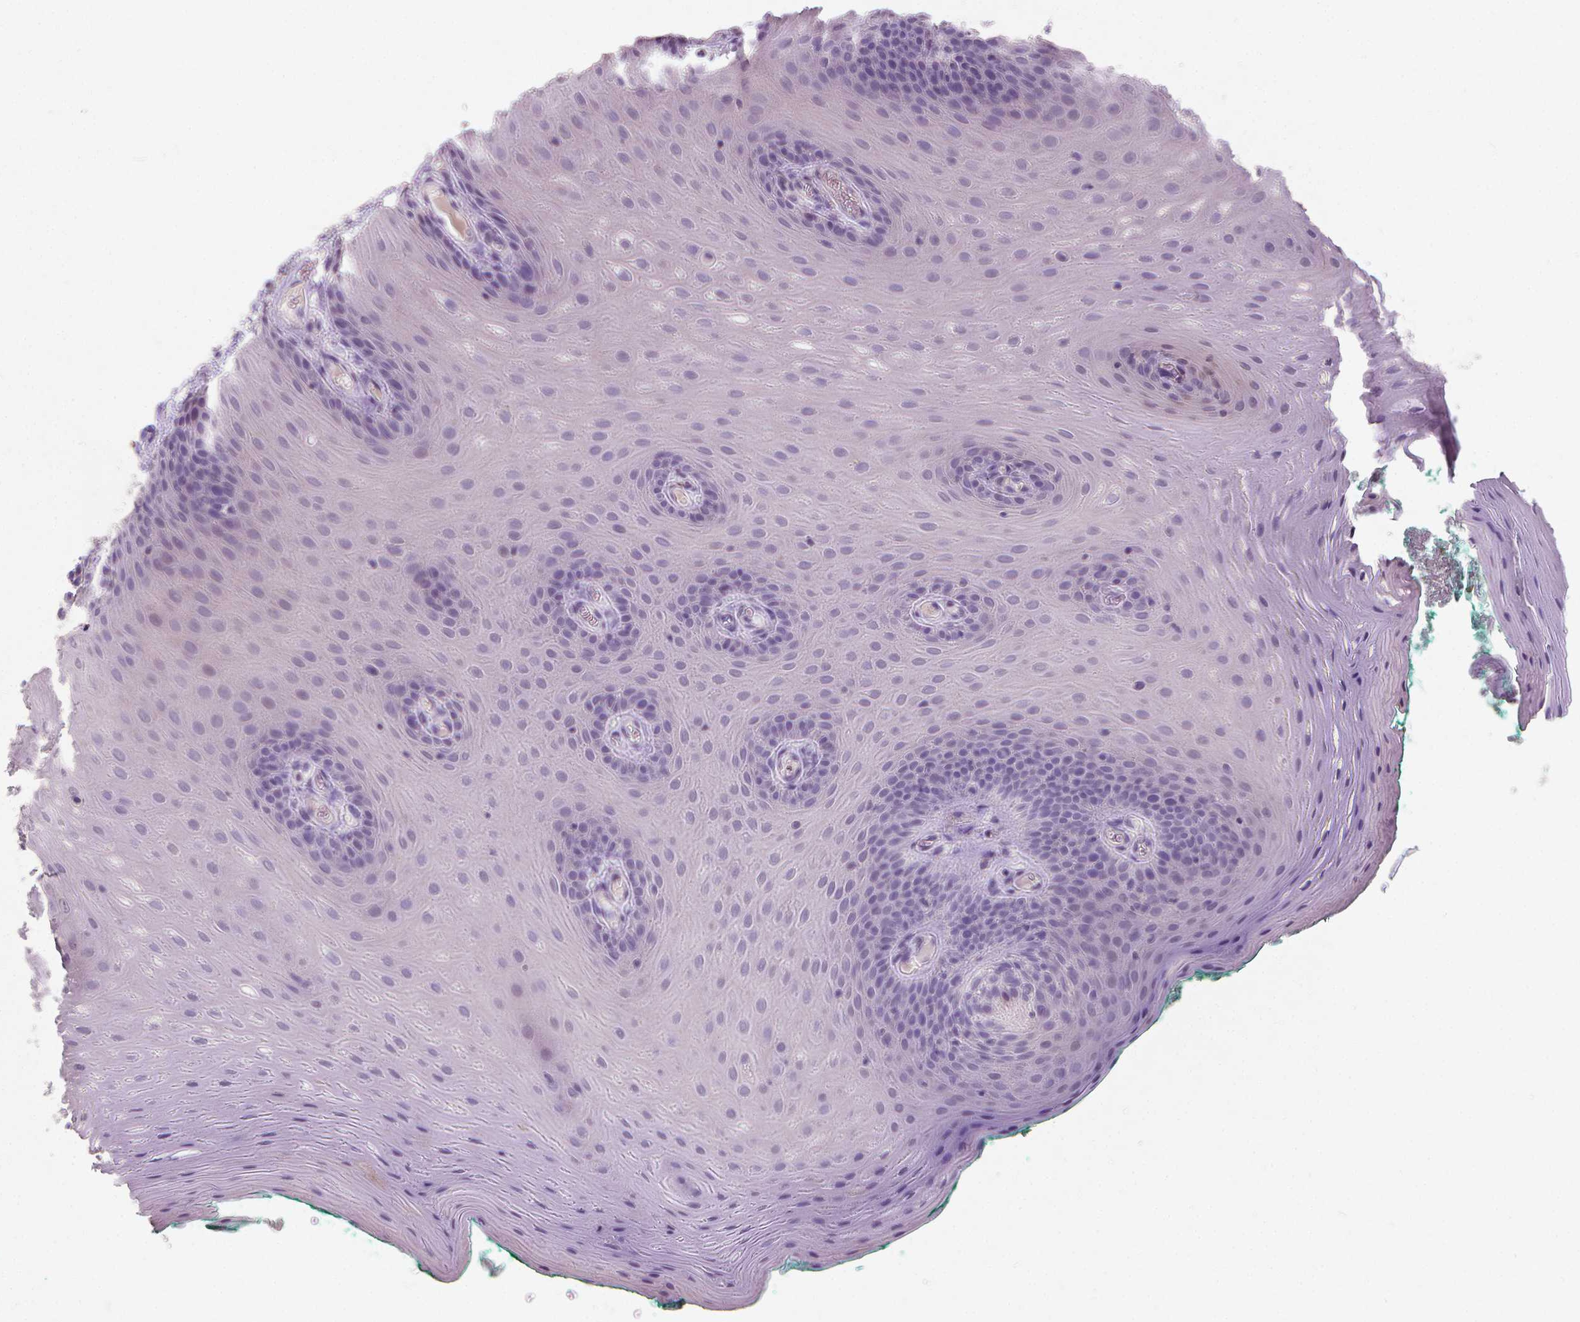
{"staining": {"intensity": "negative", "quantity": "none", "location": "none"}, "tissue": "oral mucosa", "cell_type": "Squamous epithelial cells", "image_type": "normal", "snomed": [{"axis": "morphology", "description": "Normal tissue, NOS"}, {"axis": "morphology", "description": "Squamous cell carcinoma, NOS"}, {"axis": "topography", "description": "Oral tissue"}, {"axis": "topography", "description": "Head-Neck"}], "caption": "This is an immunohistochemistry micrograph of normal oral mucosa. There is no staining in squamous epithelial cells.", "gene": "XPNPEP2", "patient": {"sex": "male", "age": 78}}